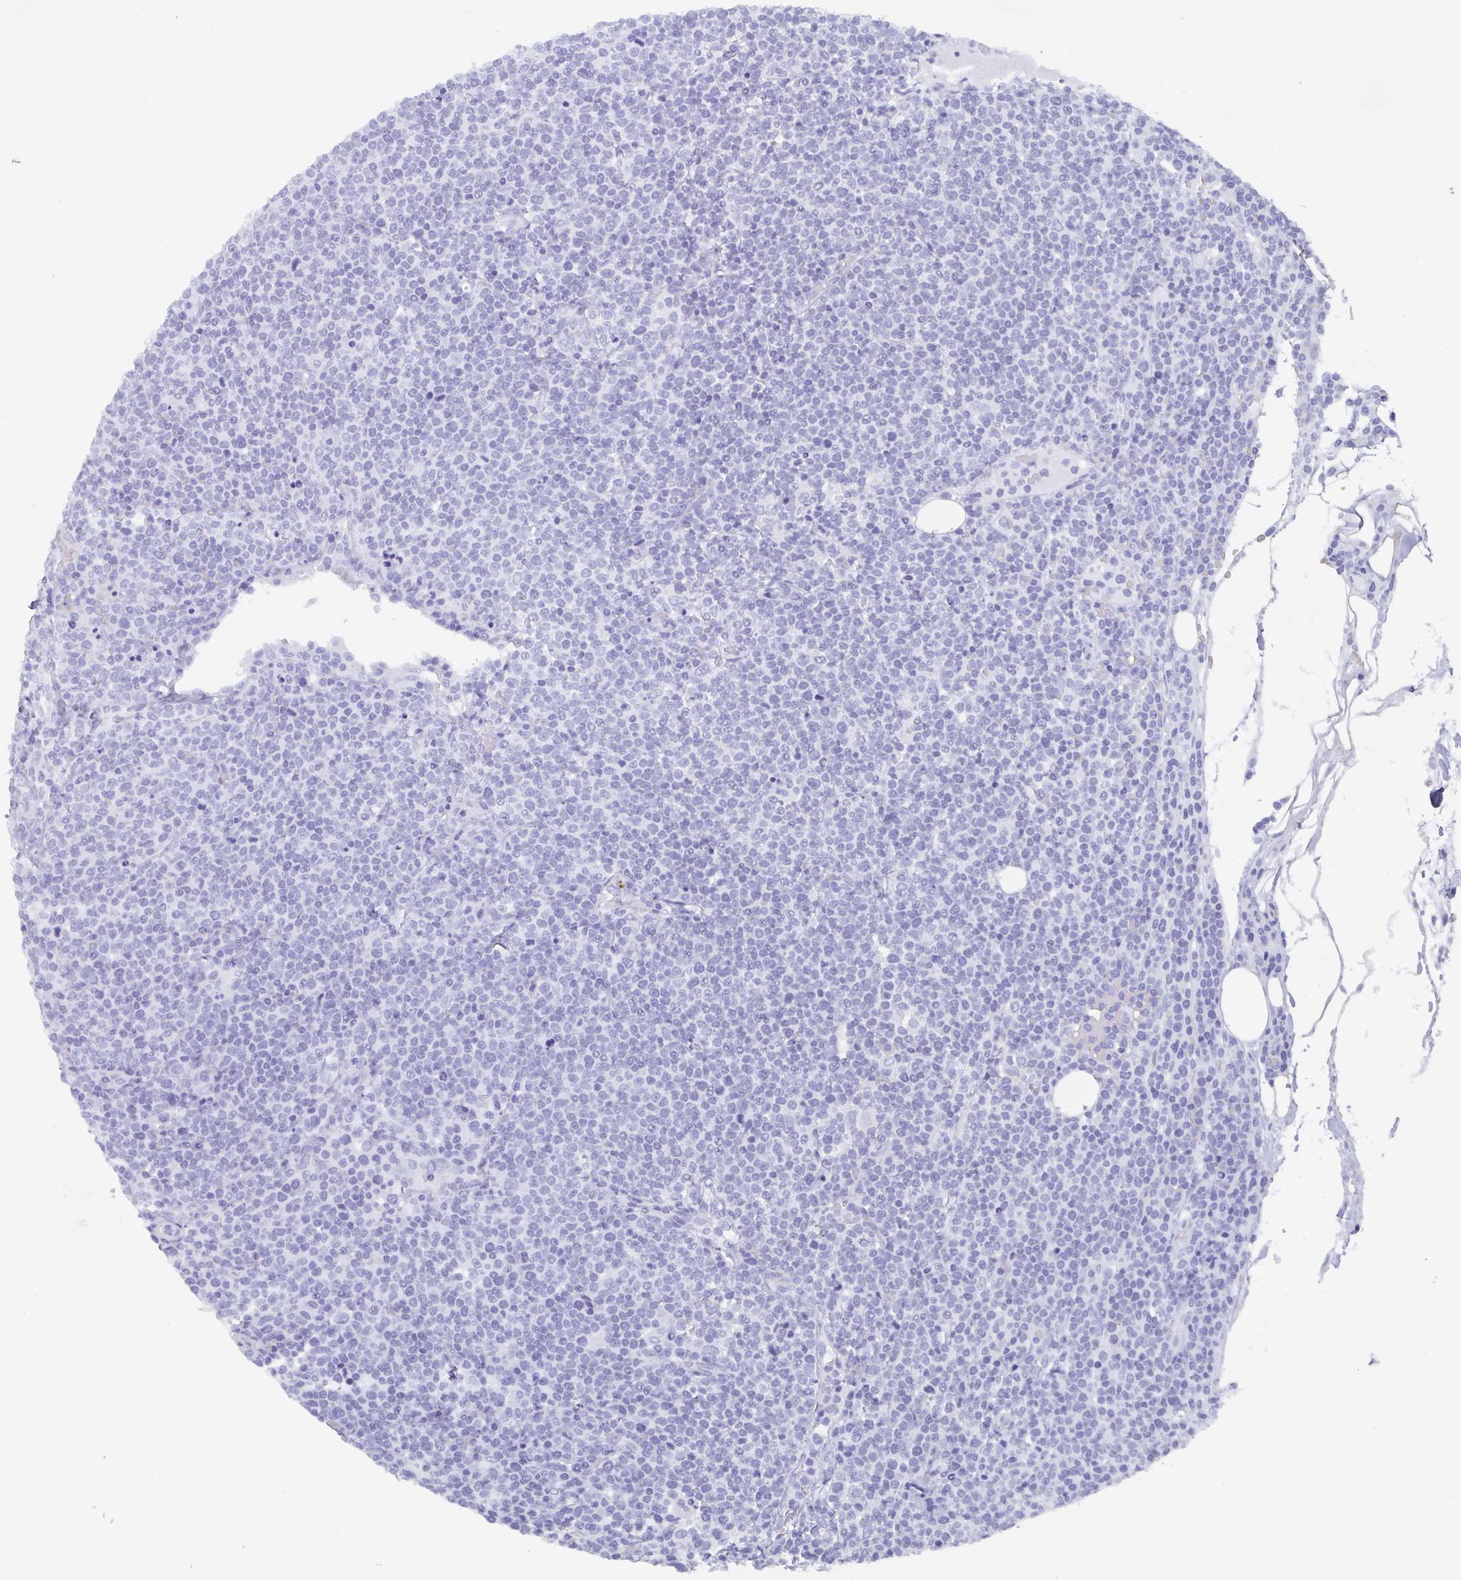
{"staining": {"intensity": "negative", "quantity": "none", "location": "none"}, "tissue": "lymphoma", "cell_type": "Tumor cells", "image_type": "cancer", "snomed": [{"axis": "morphology", "description": "Malignant lymphoma, non-Hodgkin's type, High grade"}, {"axis": "topography", "description": "Lymph node"}], "caption": "Immunohistochemical staining of high-grade malignant lymphoma, non-Hodgkin's type exhibits no significant staining in tumor cells. The staining is performed using DAB (3,3'-diaminobenzidine) brown chromogen with nuclei counter-stained in using hematoxylin.", "gene": "AGFG2", "patient": {"sex": "male", "age": 61}}